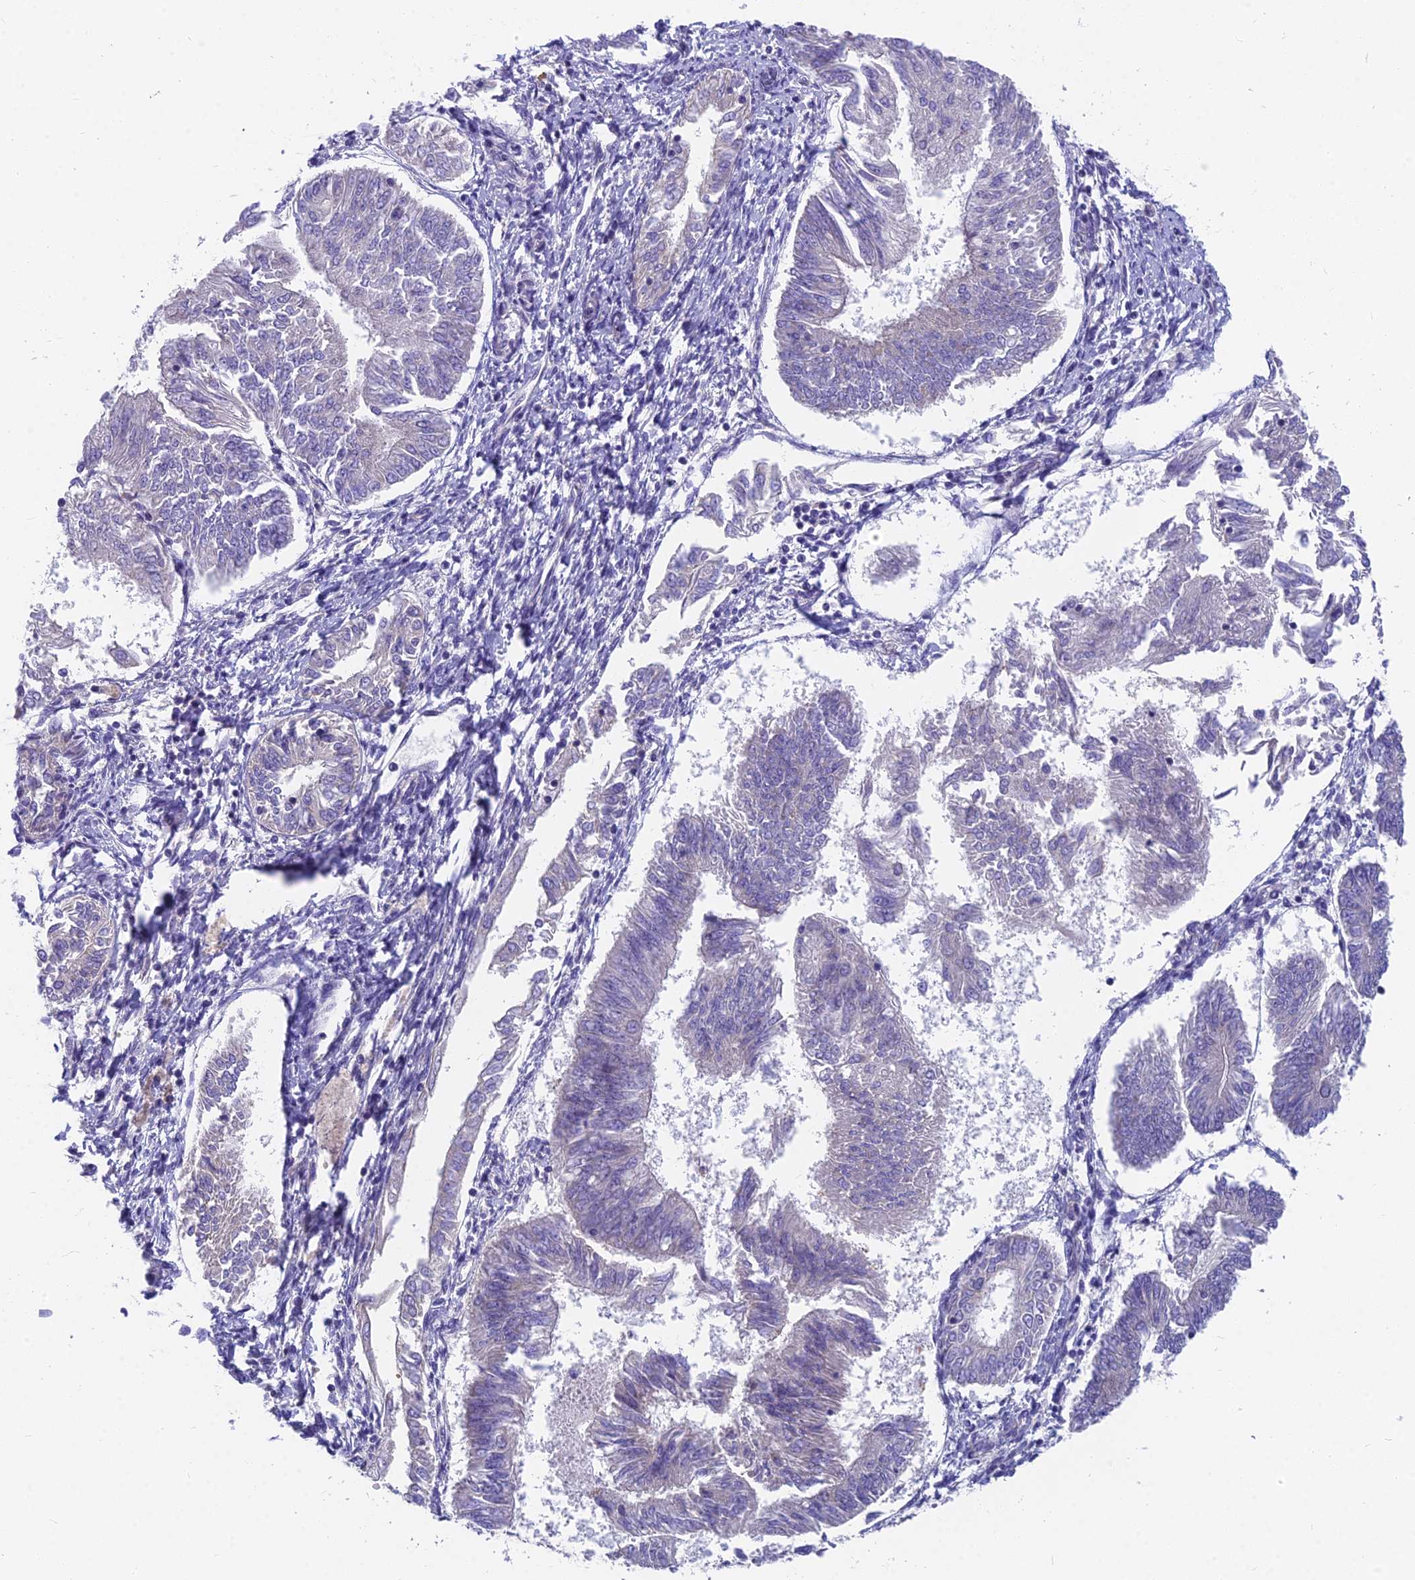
{"staining": {"intensity": "negative", "quantity": "none", "location": "none"}, "tissue": "endometrial cancer", "cell_type": "Tumor cells", "image_type": "cancer", "snomed": [{"axis": "morphology", "description": "Adenocarcinoma, NOS"}, {"axis": "topography", "description": "Endometrium"}], "caption": "DAB immunohistochemical staining of adenocarcinoma (endometrial) exhibits no significant expression in tumor cells.", "gene": "MVB12A", "patient": {"sex": "female", "age": 58}}